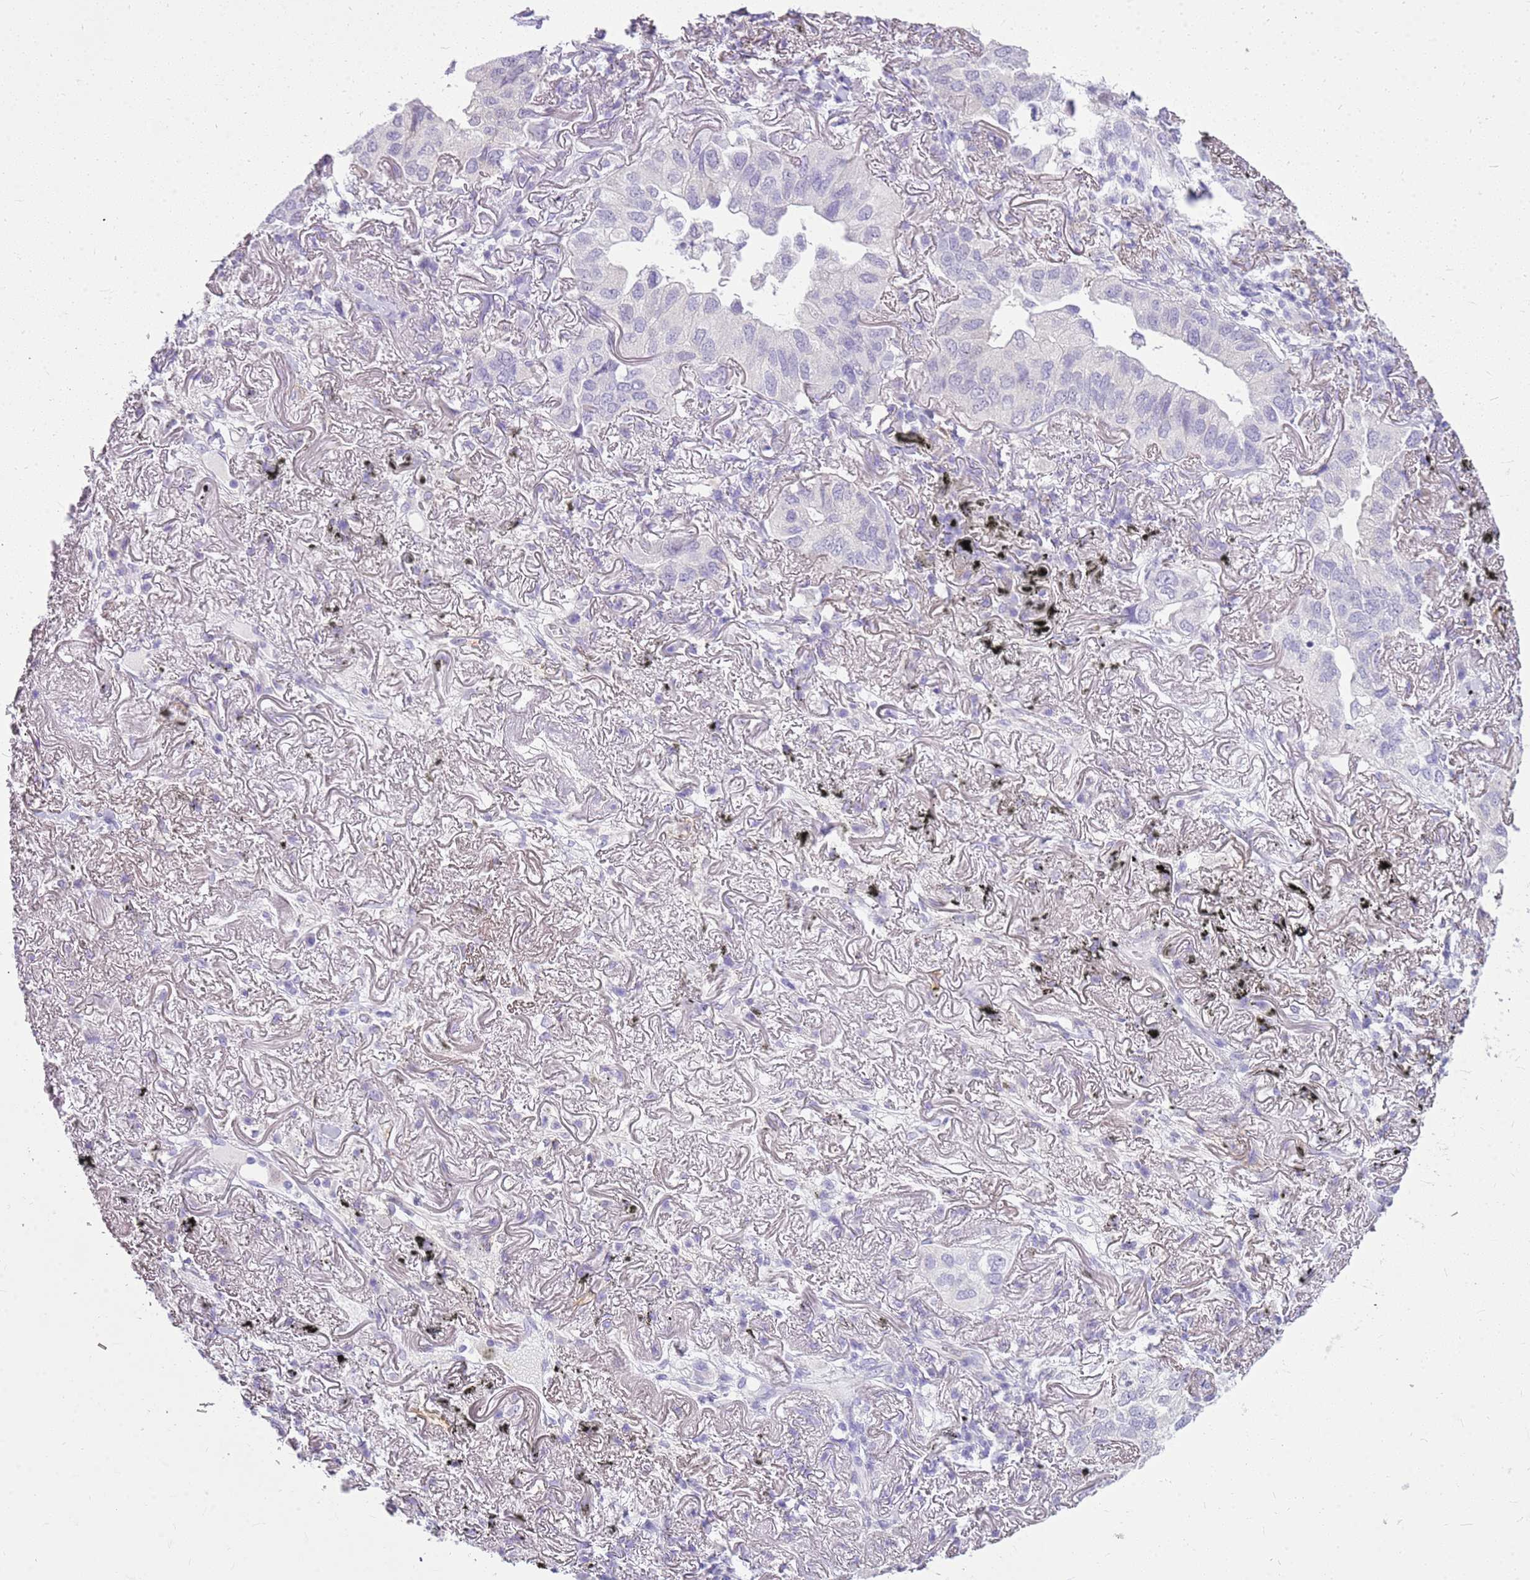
{"staining": {"intensity": "negative", "quantity": "none", "location": "none"}, "tissue": "lung cancer", "cell_type": "Tumor cells", "image_type": "cancer", "snomed": [{"axis": "morphology", "description": "Adenocarcinoma, NOS"}, {"axis": "topography", "description": "Lung"}], "caption": "The immunohistochemistry (IHC) micrograph has no significant expression in tumor cells of lung adenocarcinoma tissue. Brightfield microscopy of IHC stained with DAB (3,3'-diaminobenzidine) (brown) and hematoxylin (blue), captured at high magnification.", "gene": "SULT1E1", "patient": {"sex": "male", "age": 65}}